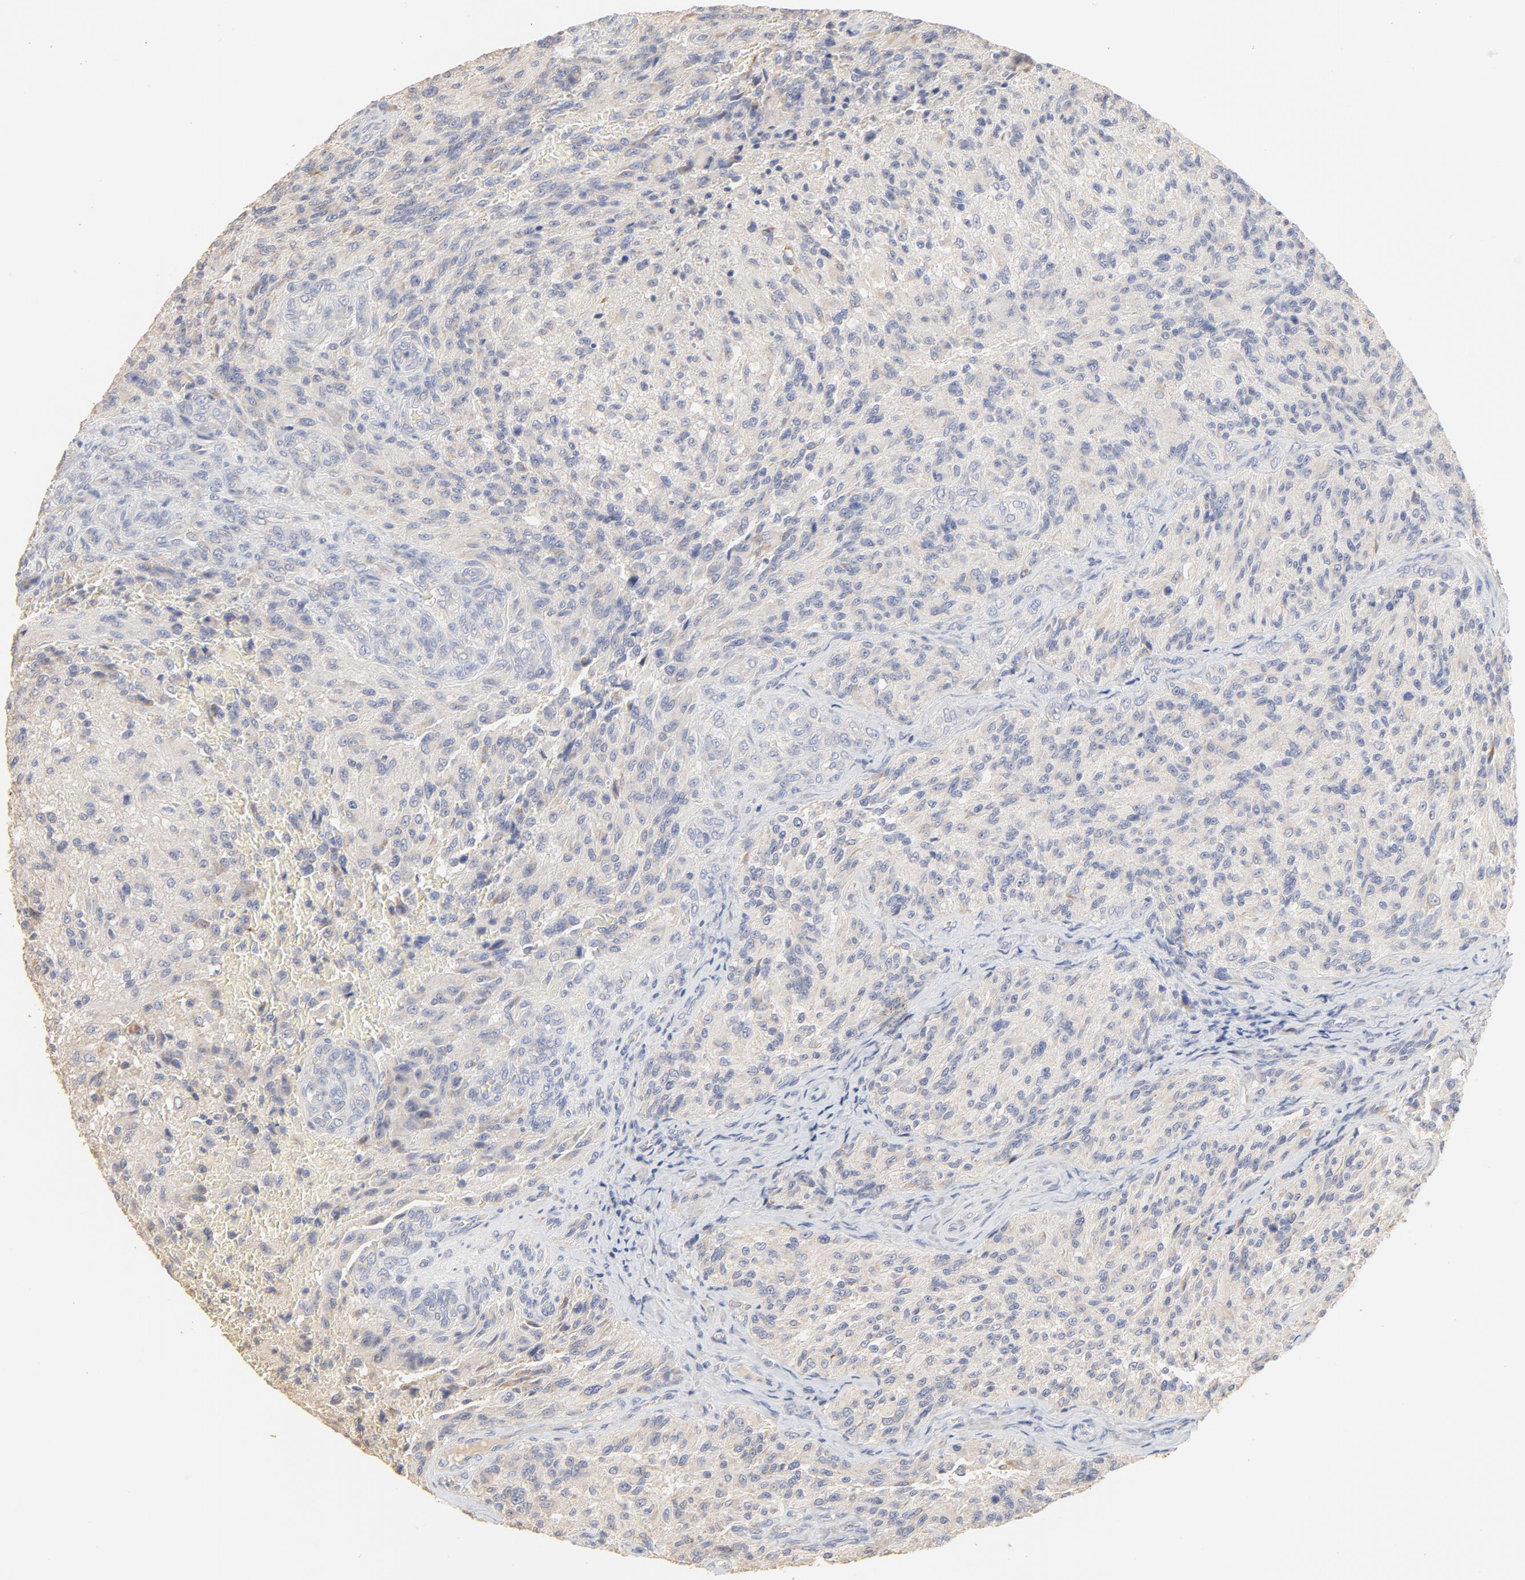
{"staining": {"intensity": "negative", "quantity": "none", "location": "none"}, "tissue": "glioma", "cell_type": "Tumor cells", "image_type": "cancer", "snomed": [{"axis": "morphology", "description": "Normal tissue, NOS"}, {"axis": "morphology", "description": "Glioma, malignant, High grade"}, {"axis": "topography", "description": "Cerebral cortex"}], "caption": "IHC micrograph of neoplastic tissue: human glioma stained with DAB (3,3'-diaminobenzidine) reveals no significant protein expression in tumor cells. (DAB IHC visualized using brightfield microscopy, high magnification).", "gene": "FCGBP", "patient": {"sex": "male", "age": 56}}